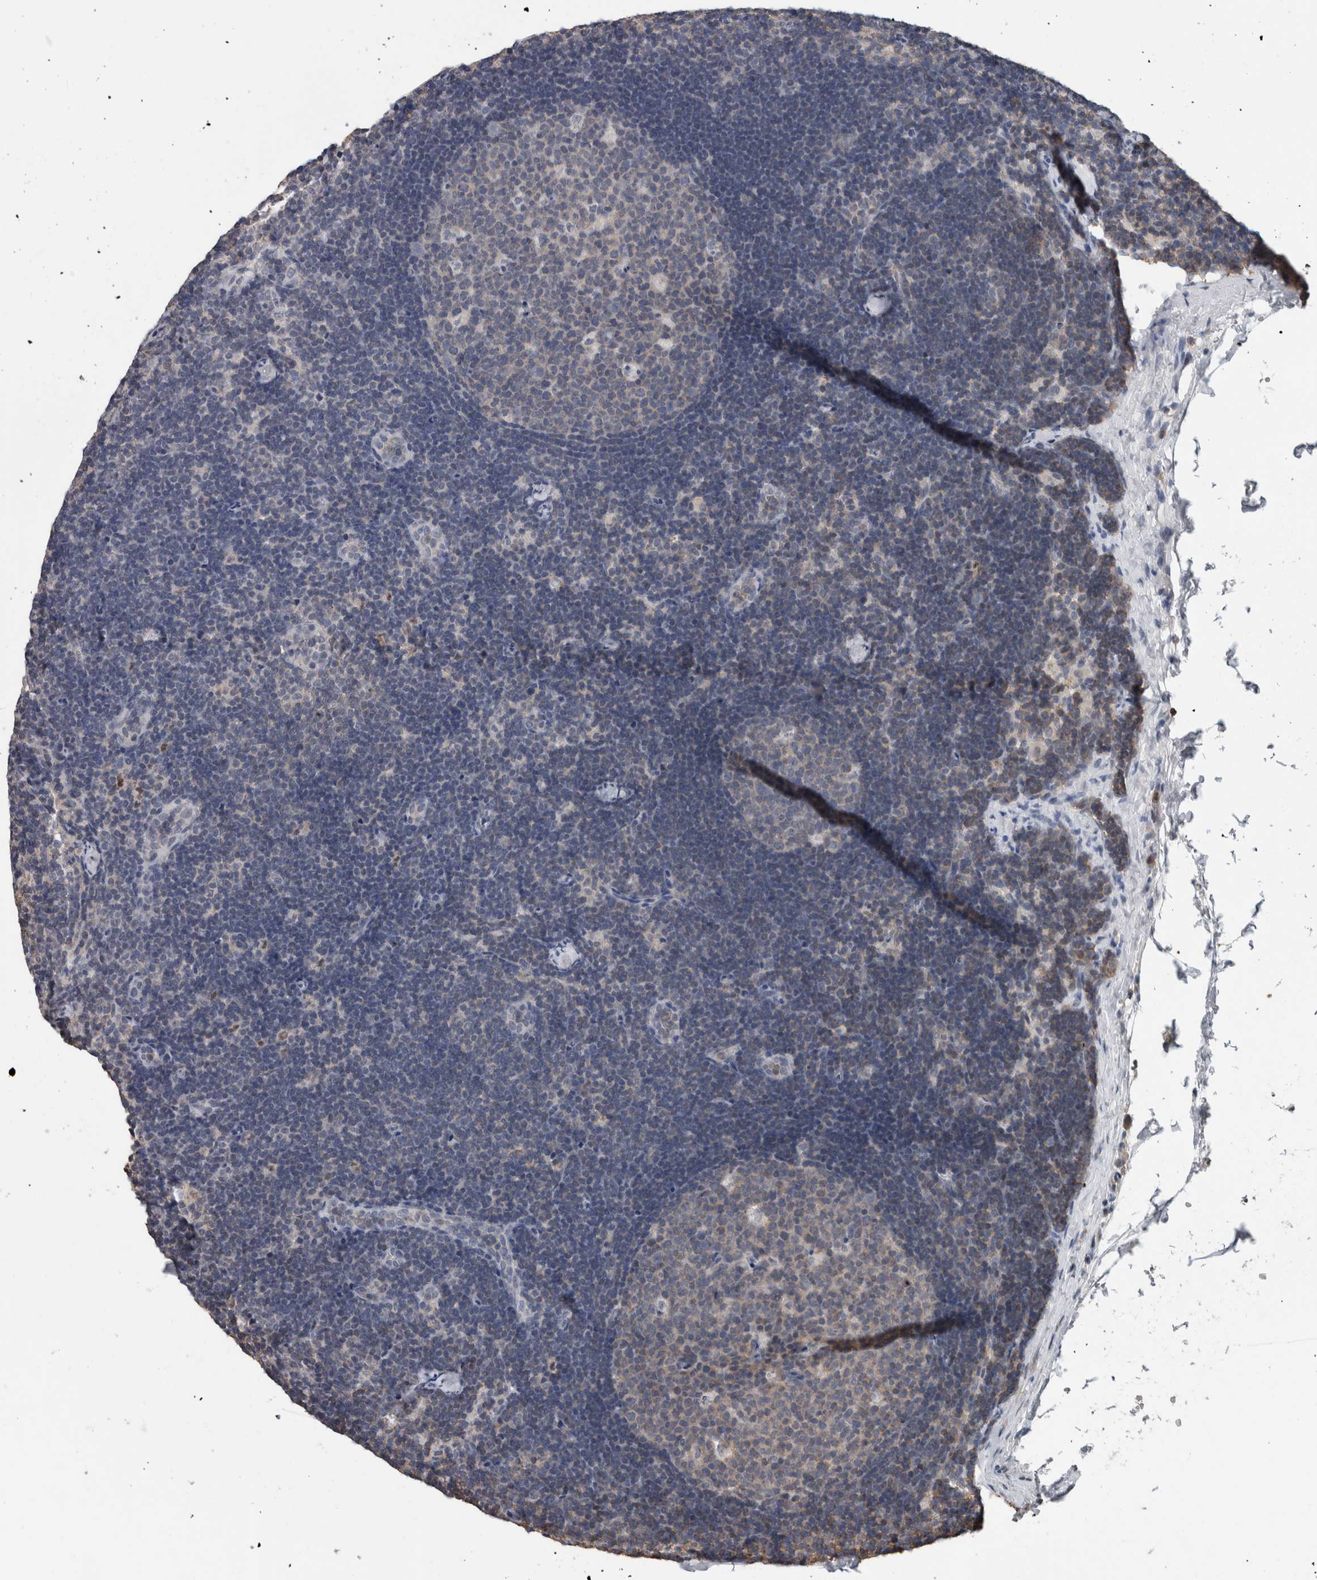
{"staining": {"intensity": "weak", "quantity": ">75%", "location": "cytoplasmic/membranous"}, "tissue": "lymph node", "cell_type": "Germinal center cells", "image_type": "normal", "snomed": [{"axis": "morphology", "description": "Normal tissue, NOS"}, {"axis": "topography", "description": "Lymph node"}], "caption": "Immunohistochemical staining of normal lymph node exhibits low levels of weak cytoplasmic/membranous staining in approximately >75% of germinal center cells. (brown staining indicates protein expression, while blue staining denotes nuclei).", "gene": "MAFF", "patient": {"sex": "female", "age": 22}}